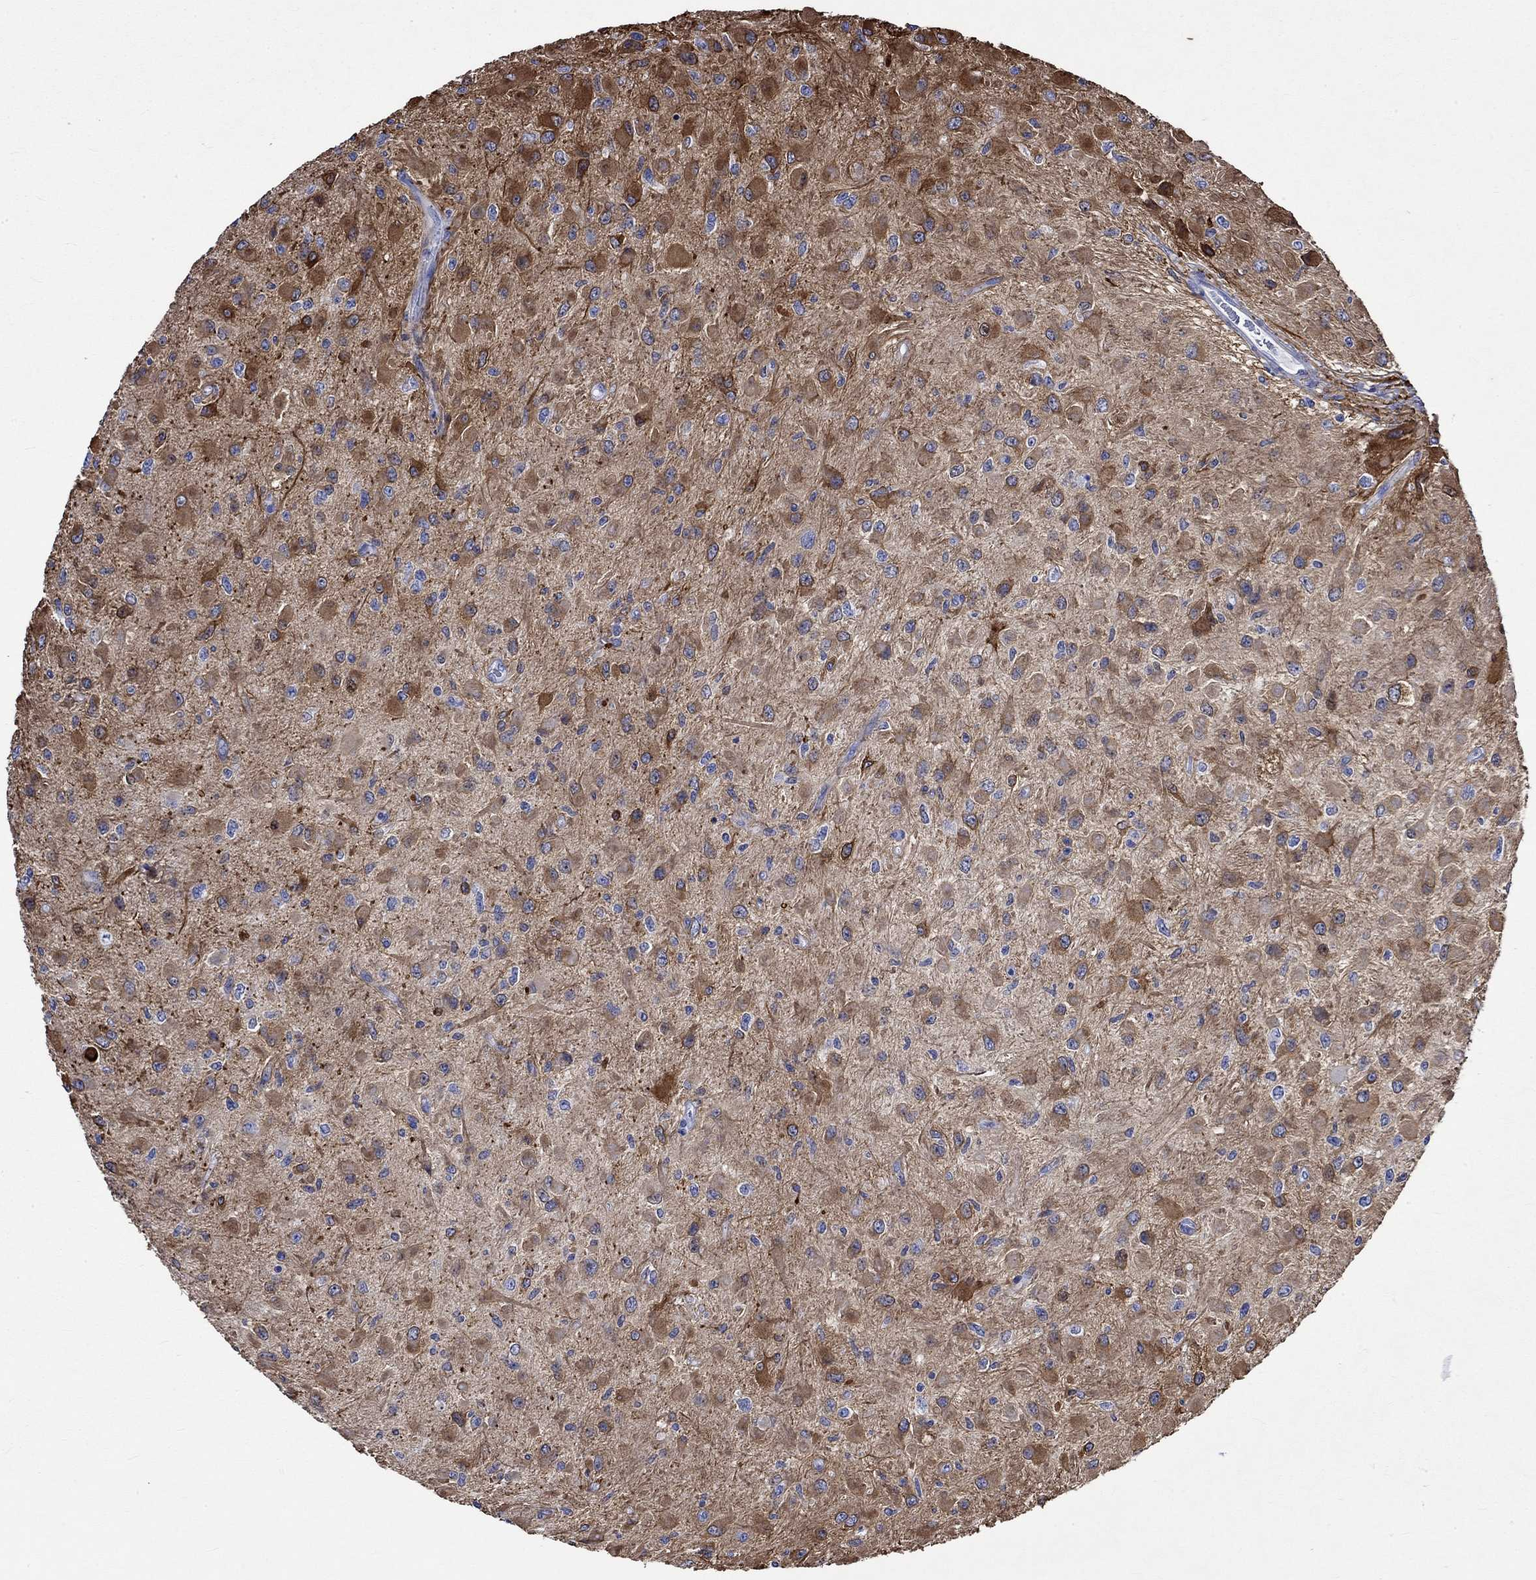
{"staining": {"intensity": "strong", "quantity": "25%-75%", "location": "cytoplasmic/membranous"}, "tissue": "glioma", "cell_type": "Tumor cells", "image_type": "cancer", "snomed": [{"axis": "morphology", "description": "Glioma, malignant, High grade"}, {"axis": "topography", "description": "Cerebral cortex"}], "caption": "Immunohistochemical staining of glioma shows high levels of strong cytoplasmic/membranous staining in approximately 25%-75% of tumor cells. The staining was performed using DAB (3,3'-diaminobenzidine) to visualize the protein expression in brown, while the nuclei were stained in blue with hematoxylin (Magnification: 20x).", "gene": "CRYAB", "patient": {"sex": "male", "age": 35}}